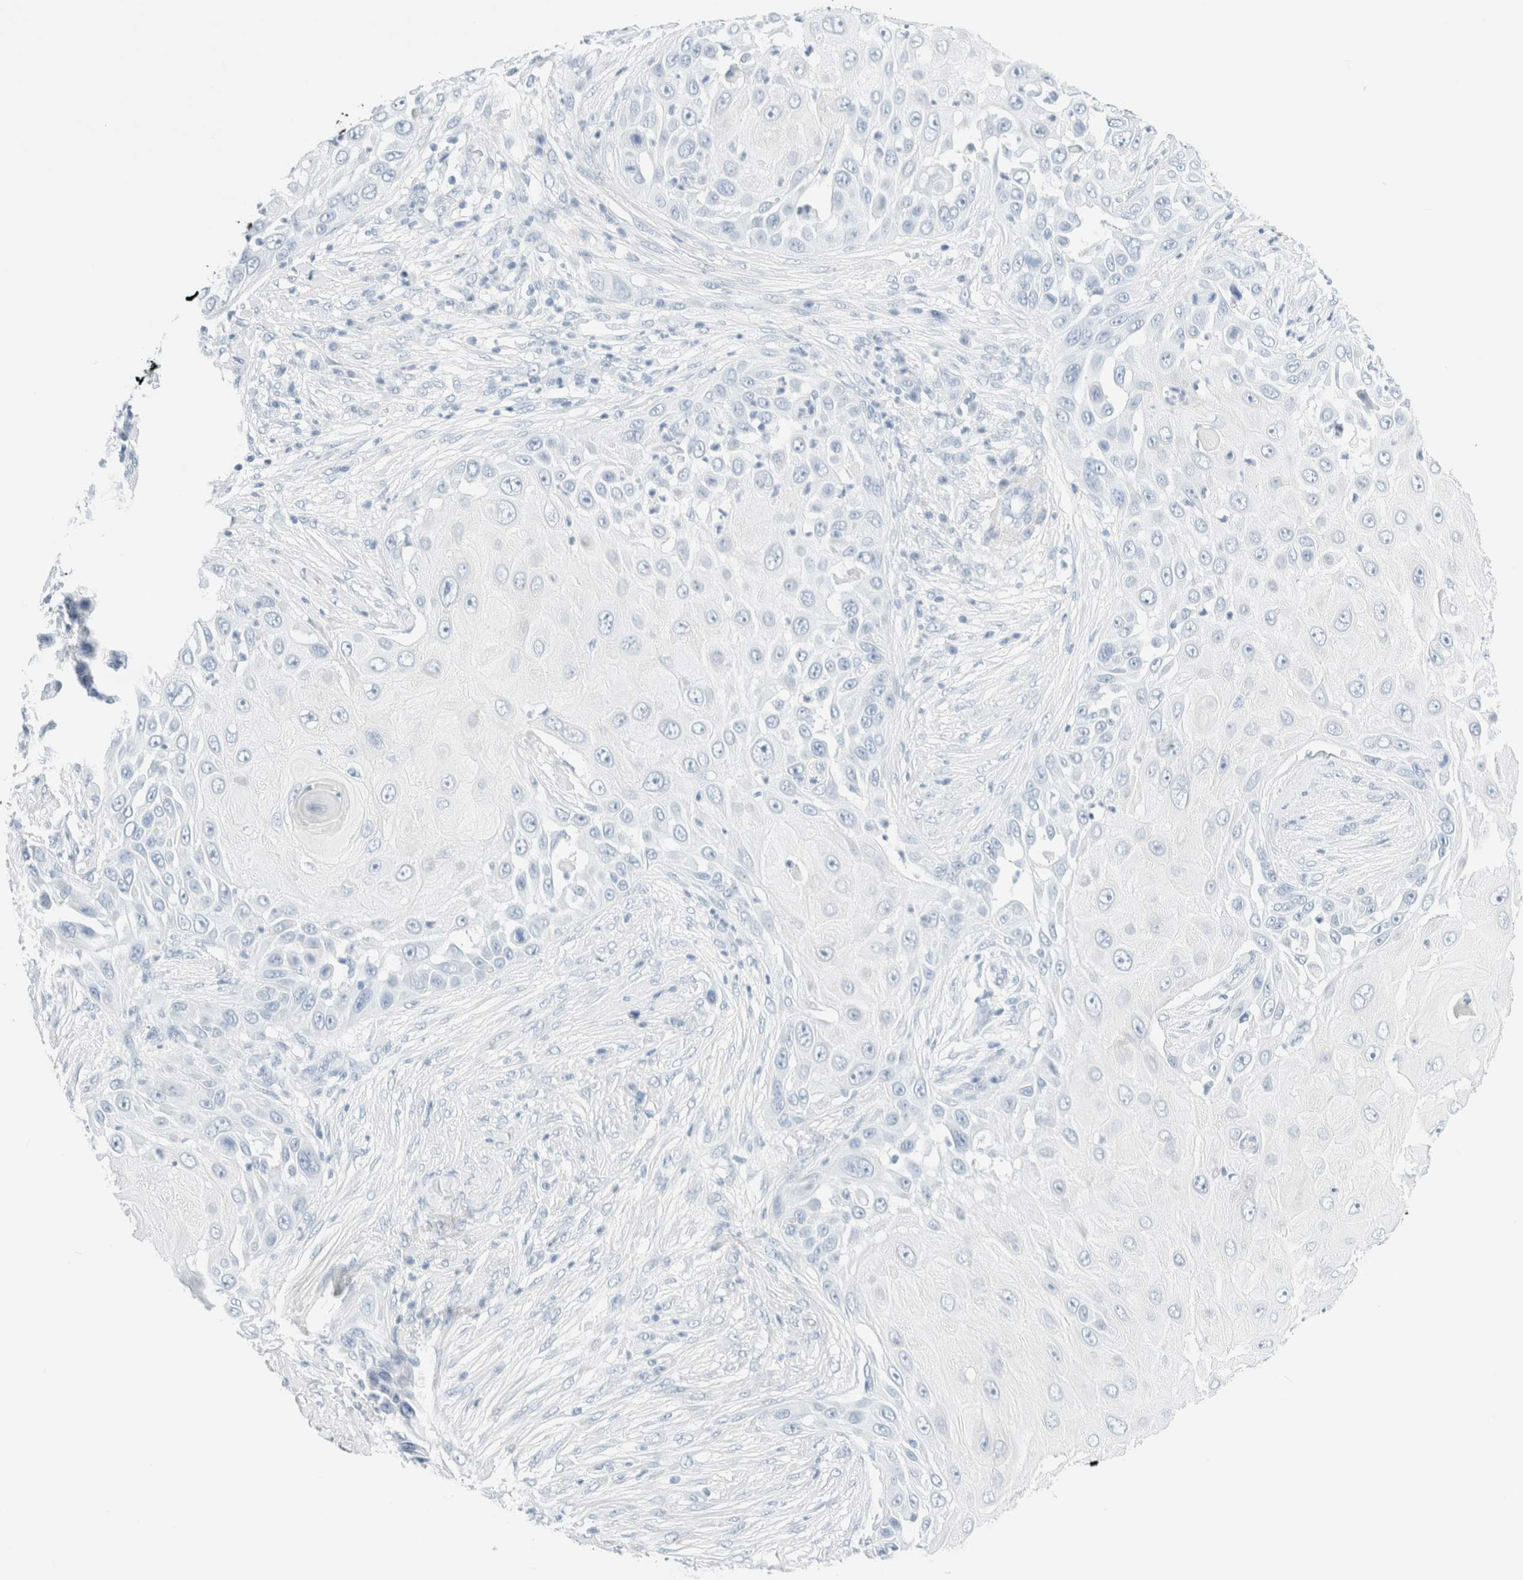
{"staining": {"intensity": "negative", "quantity": "none", "location": "none"}, "tissue": "skin cancer", "cell_type": "Tumor cells", "image_type": "cancer", "snomed": [{"axis": "morphology", "description": "Squamous cell carcinoma, NOS"}, {"axis": "topography", "description": "Skin"}], "caption": "DAB immunohistochemical staining of squamous cell carcinoma (skin) reveals no significant expression in tumor cells. (DAB immunohistochemistry visualized using brightfield microscopy, high magnification).", "gene": "DPYS", "patient": {"sex": "female", "age": 44}}